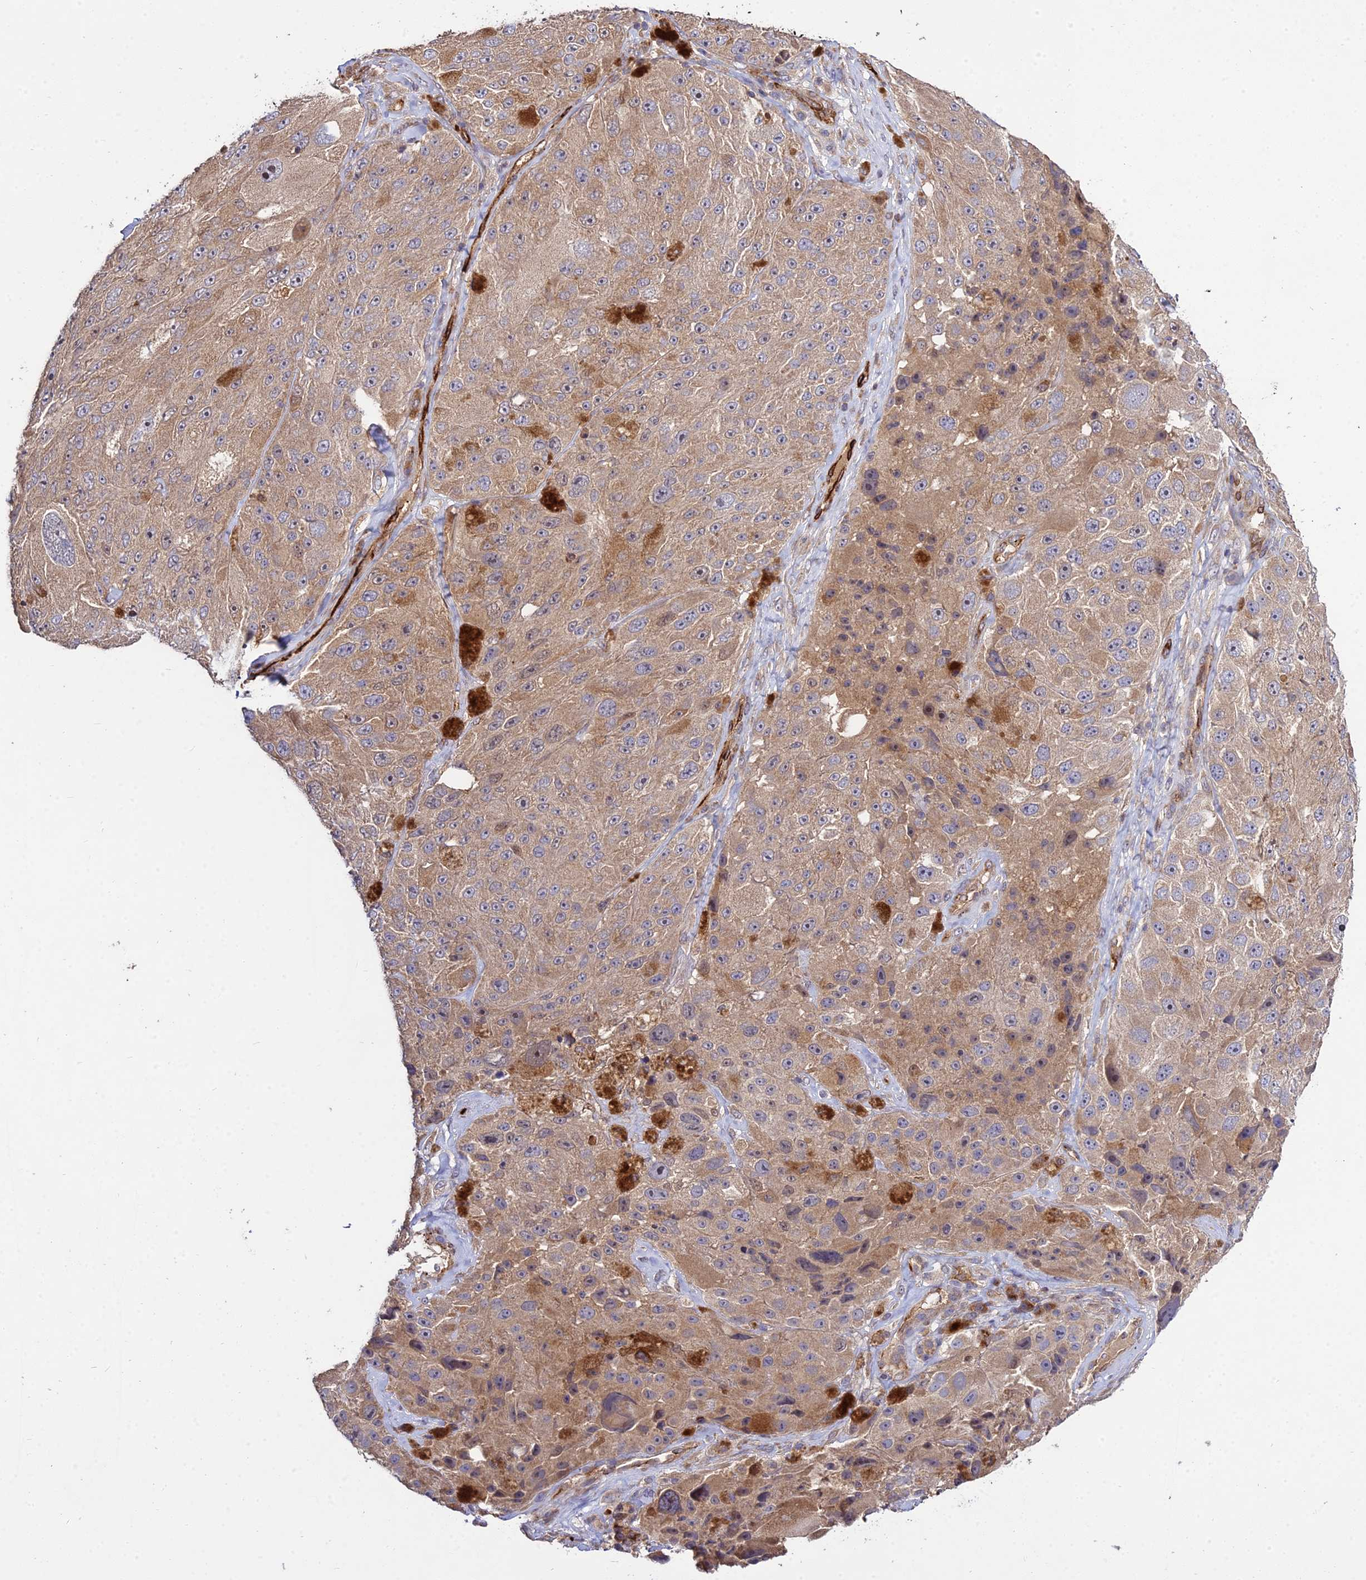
{"staining": {"intensity": "moderate", "quantity": ">75%", "location": "cytoplasmic/membranous"}, "tissue": "melanoma", "cell_type": "Tumor cells", "image_type": "cancer", "snomed": [{"axis": "morphology", "description": "Malignant melanoma, Metastatic site"}, {"axis": "topography", "description": "Lymph node"}], "caption": "Approximately >75% of tumor cells in malignant melanoma (metastatic site) exhibit moderate cytoplasmic/membranous protein staining as visualized by brown immunohistochemical staining.", "gene": "GRTP1", "patient": {"sex": "male", "age": 62}}